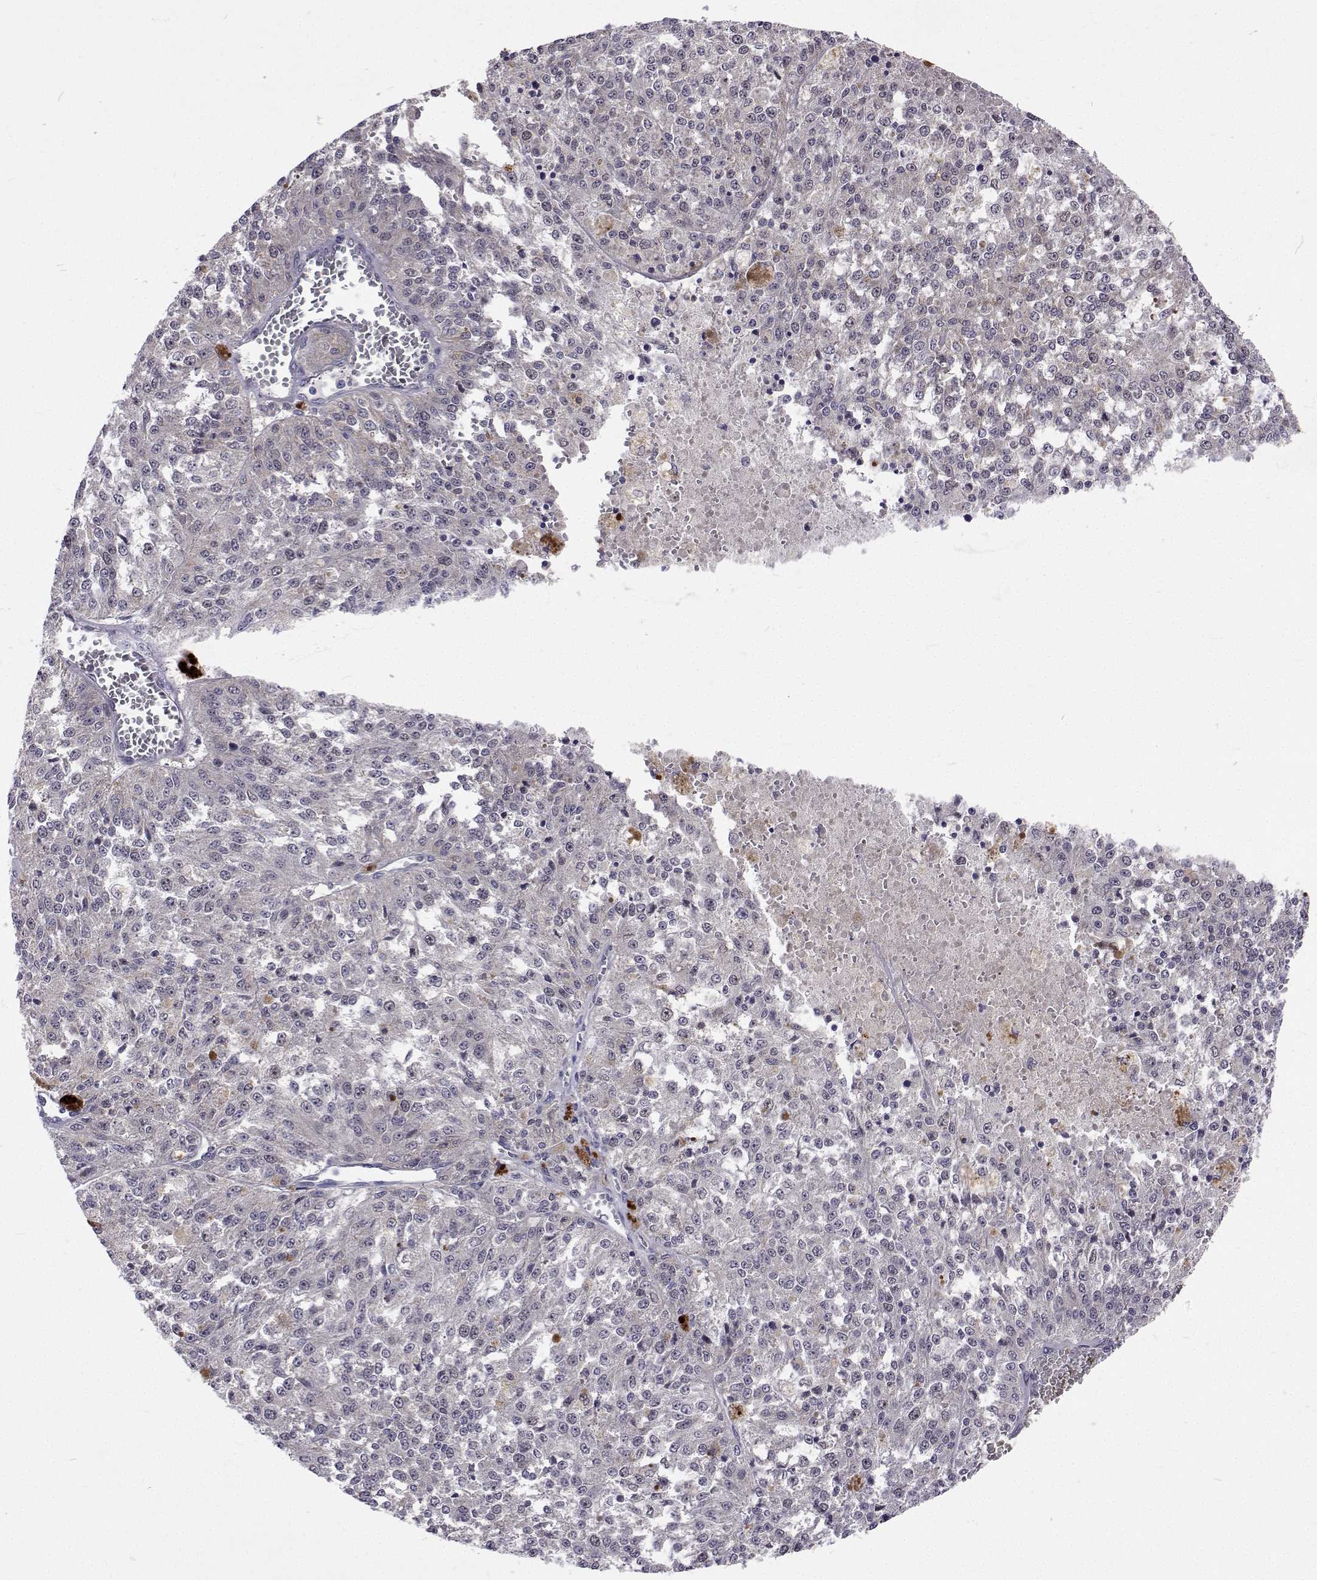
{"staining": {"intensity": "negative", "quantity": "none", "location": "none"}, "tissue": "melanoma", "cell_type": "Tumor cells", "image_type": "cancer", "snomed": [{"axis": "morphology", "description": "Malignant melanoma, Metastatic site"}, {"axis": "topography", "description": "Lymph node"}], "caption": "The immunohistochemistry histopathology image has no significant positivity in tumor cells of melanoma tissue.", "gene": "DHTKD1", "patient": {"sex": "female", "age": 64}}